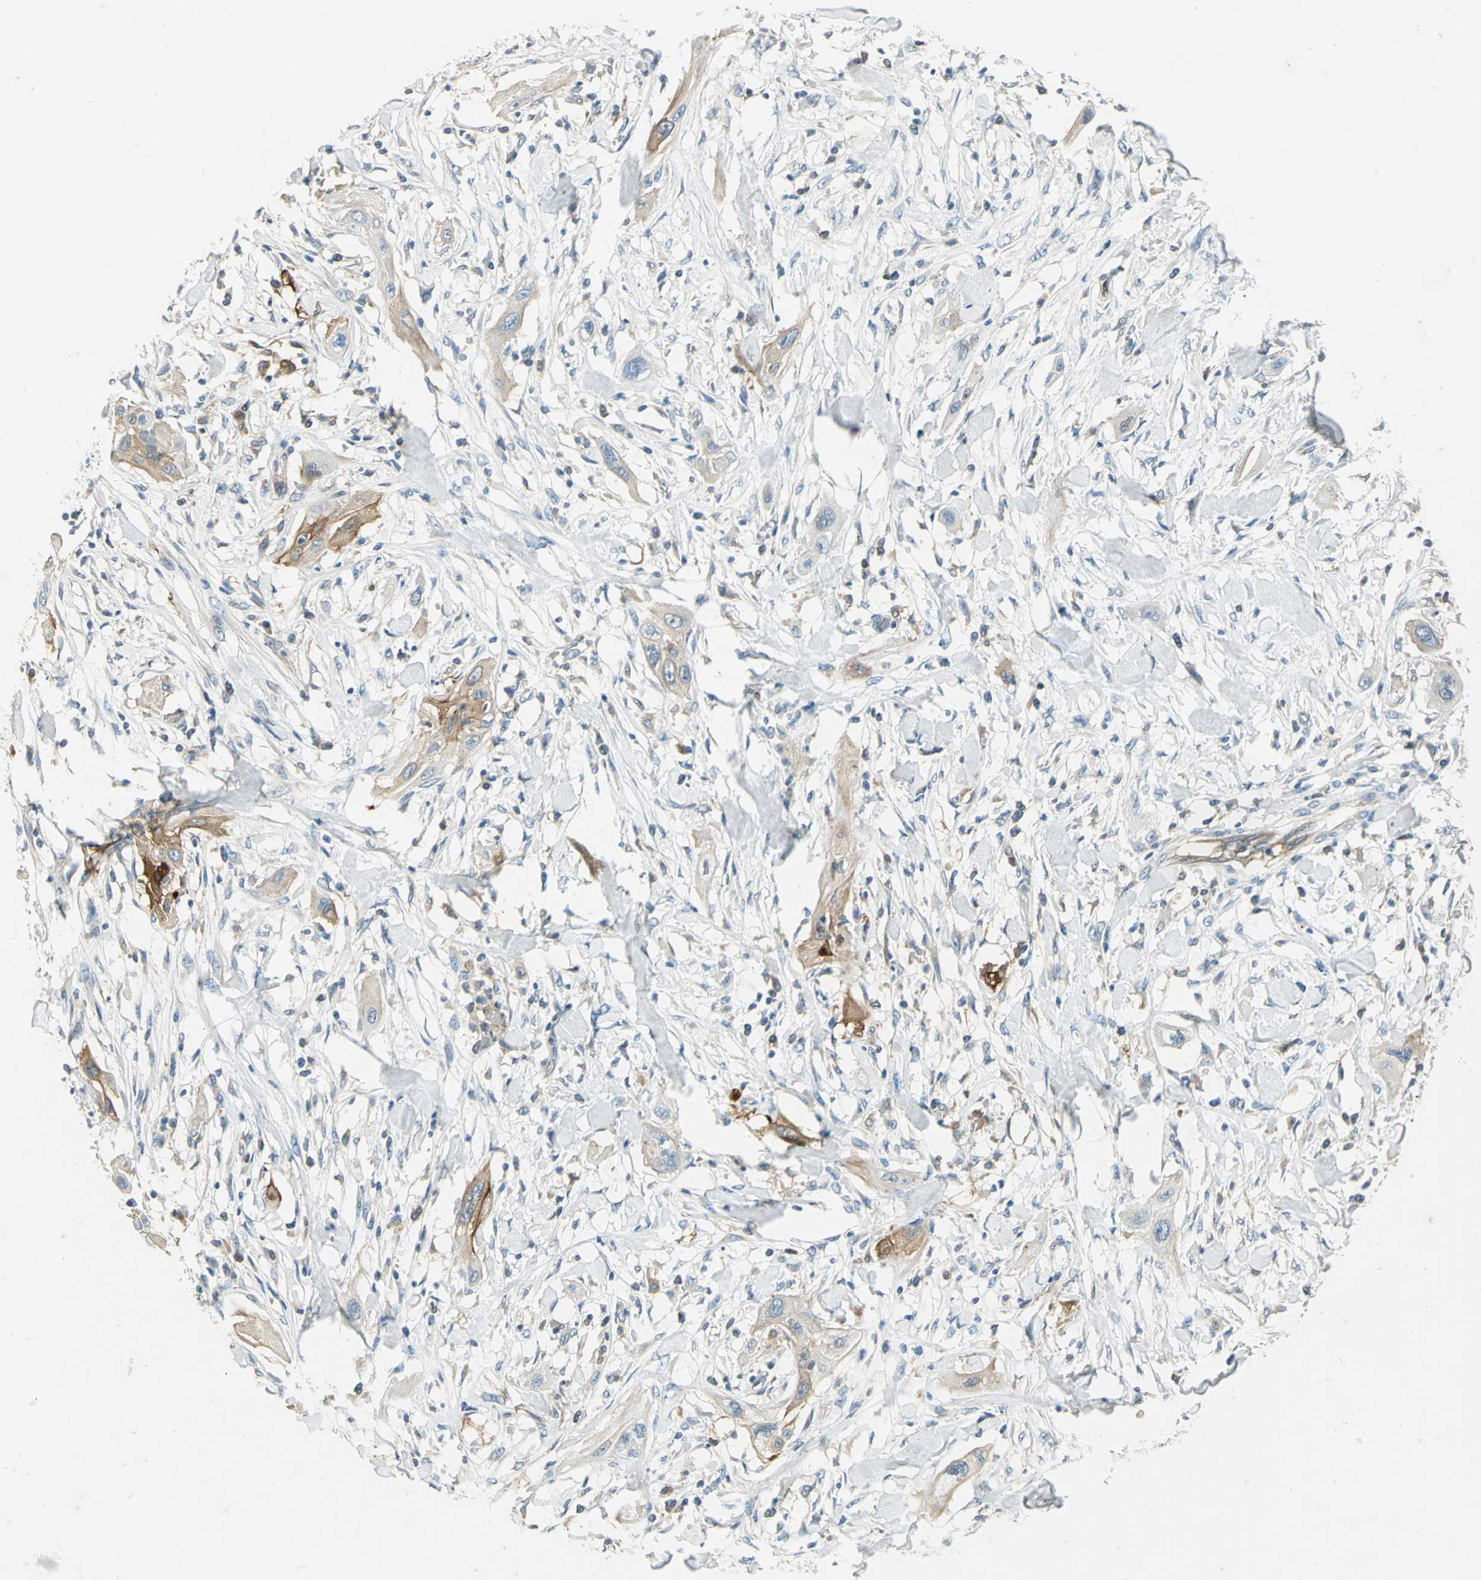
{"staining": {"intensity": "moderate", "quantity": ">75%", "location": "cytoplasmic/membranous"}, "tissue": "lung cancer", "cell_type": "Tumor cells", "image_type": "cancer", "snomed": [{"axis": "morphology", "description": "Squamous cell carcinoma, NOS"}, {"axis": "topography", "description": "Lung"}], "caption": "Lung cancer tissue reveals moderate cytoplasmic/membranous staining in approximately >75% of tumor cells (DAB (3,3'-diaminobenzidine) IHC with brightfield microscopy, high magnification).", "gene": "WARS1", "patient": {"sex": "female", "age": 47}}